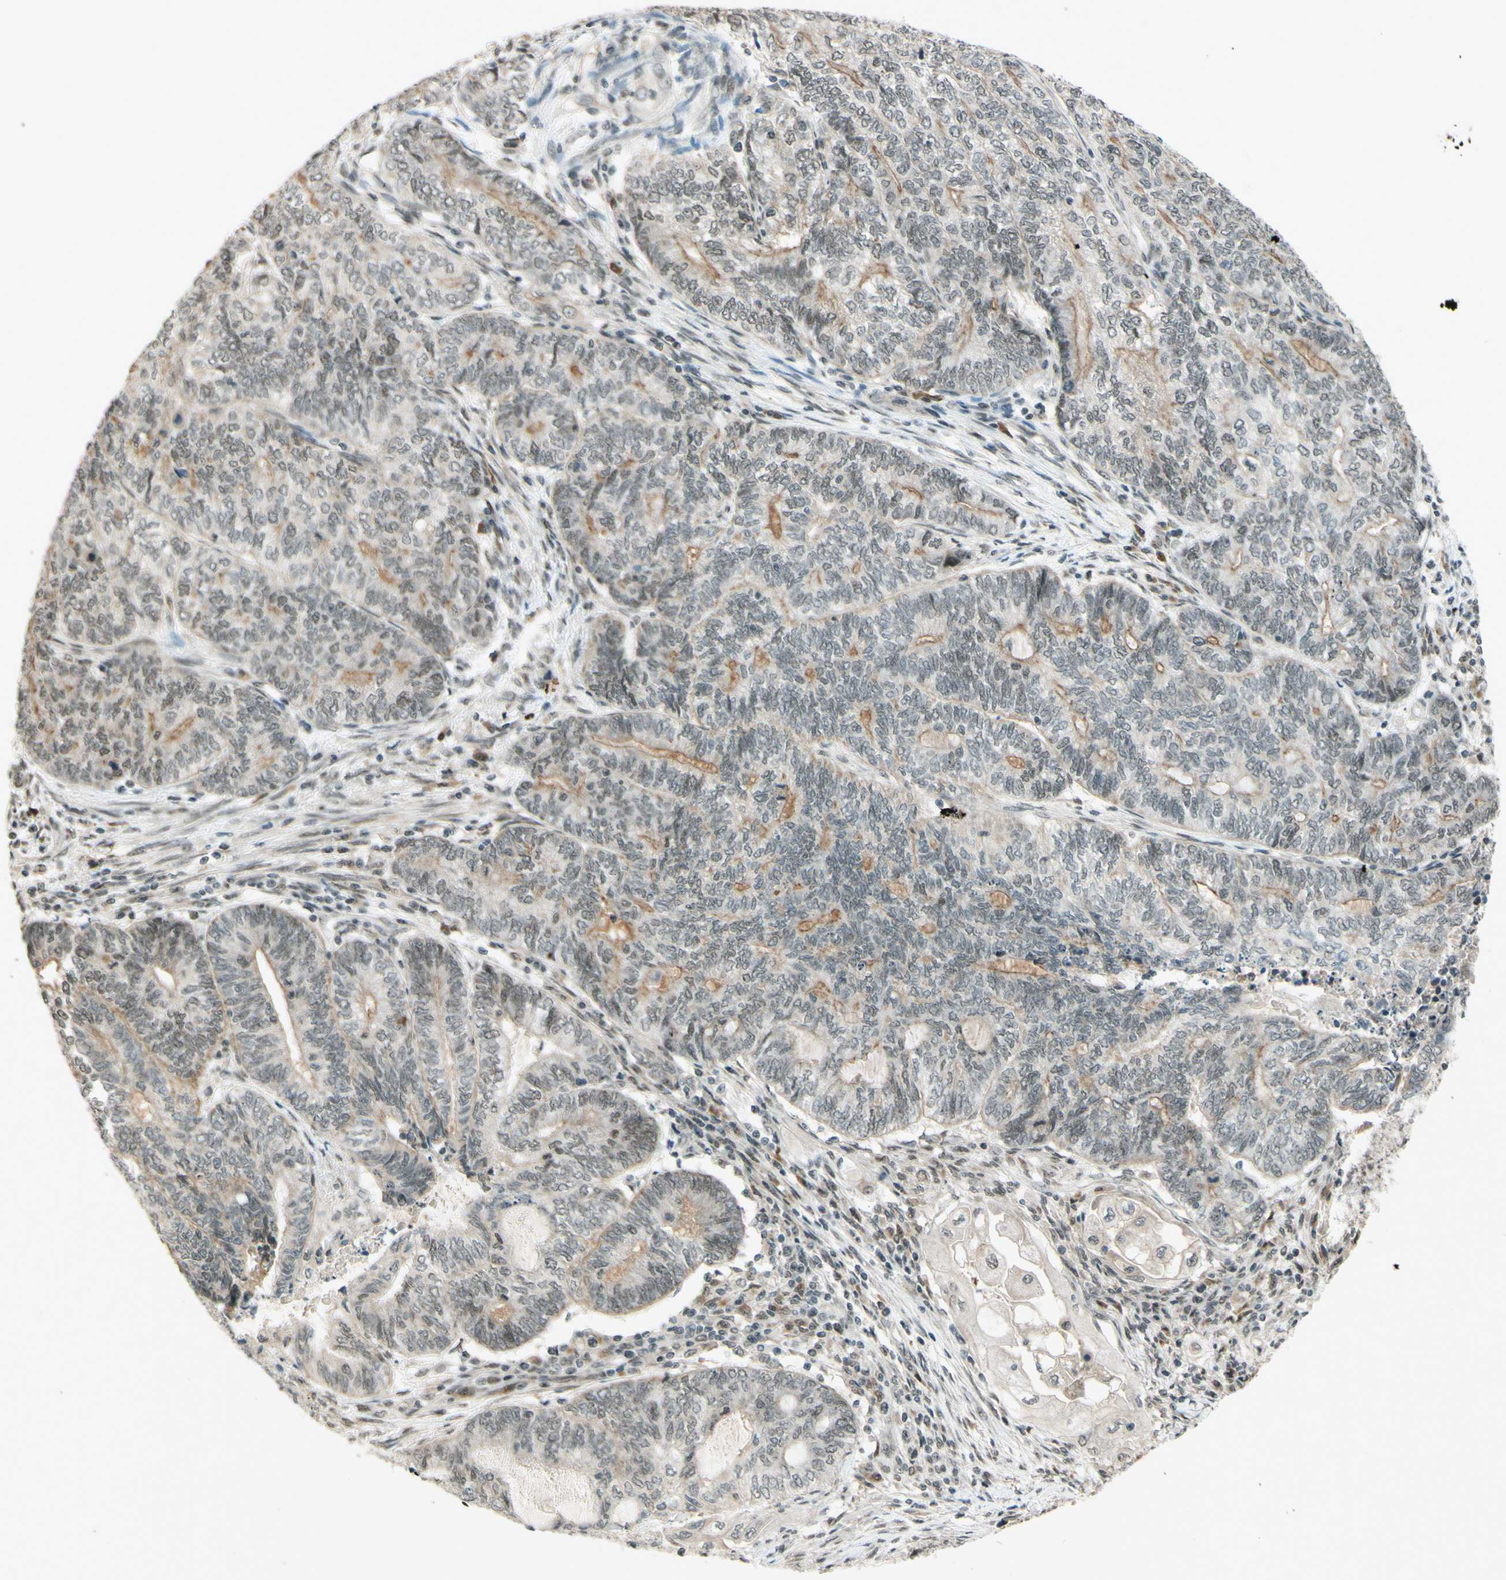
{"staining": {"intensity": "weak", "quantity": "<25%", "location": "nuclear"}, "tissue": "endometrial cancer", "cell_type": "Tumor cells", "image_type": "cancer", "snomed": [{"axis": "morphology", "description": "Adenocarcinoma, NOS"}, {"axis": "topography", "description": "Uterus"}, {"axis": "topography", "description": "Endometrium"}], "caption": "Immunohistochemistry (IHC) micrograph of human endometrial cancer (adenocarcinoma) stained for a protein (brown), which shows no expression in tumor cells.", "gene": "SMARCB1", "patient": {"sex": "female", "age": 70}}